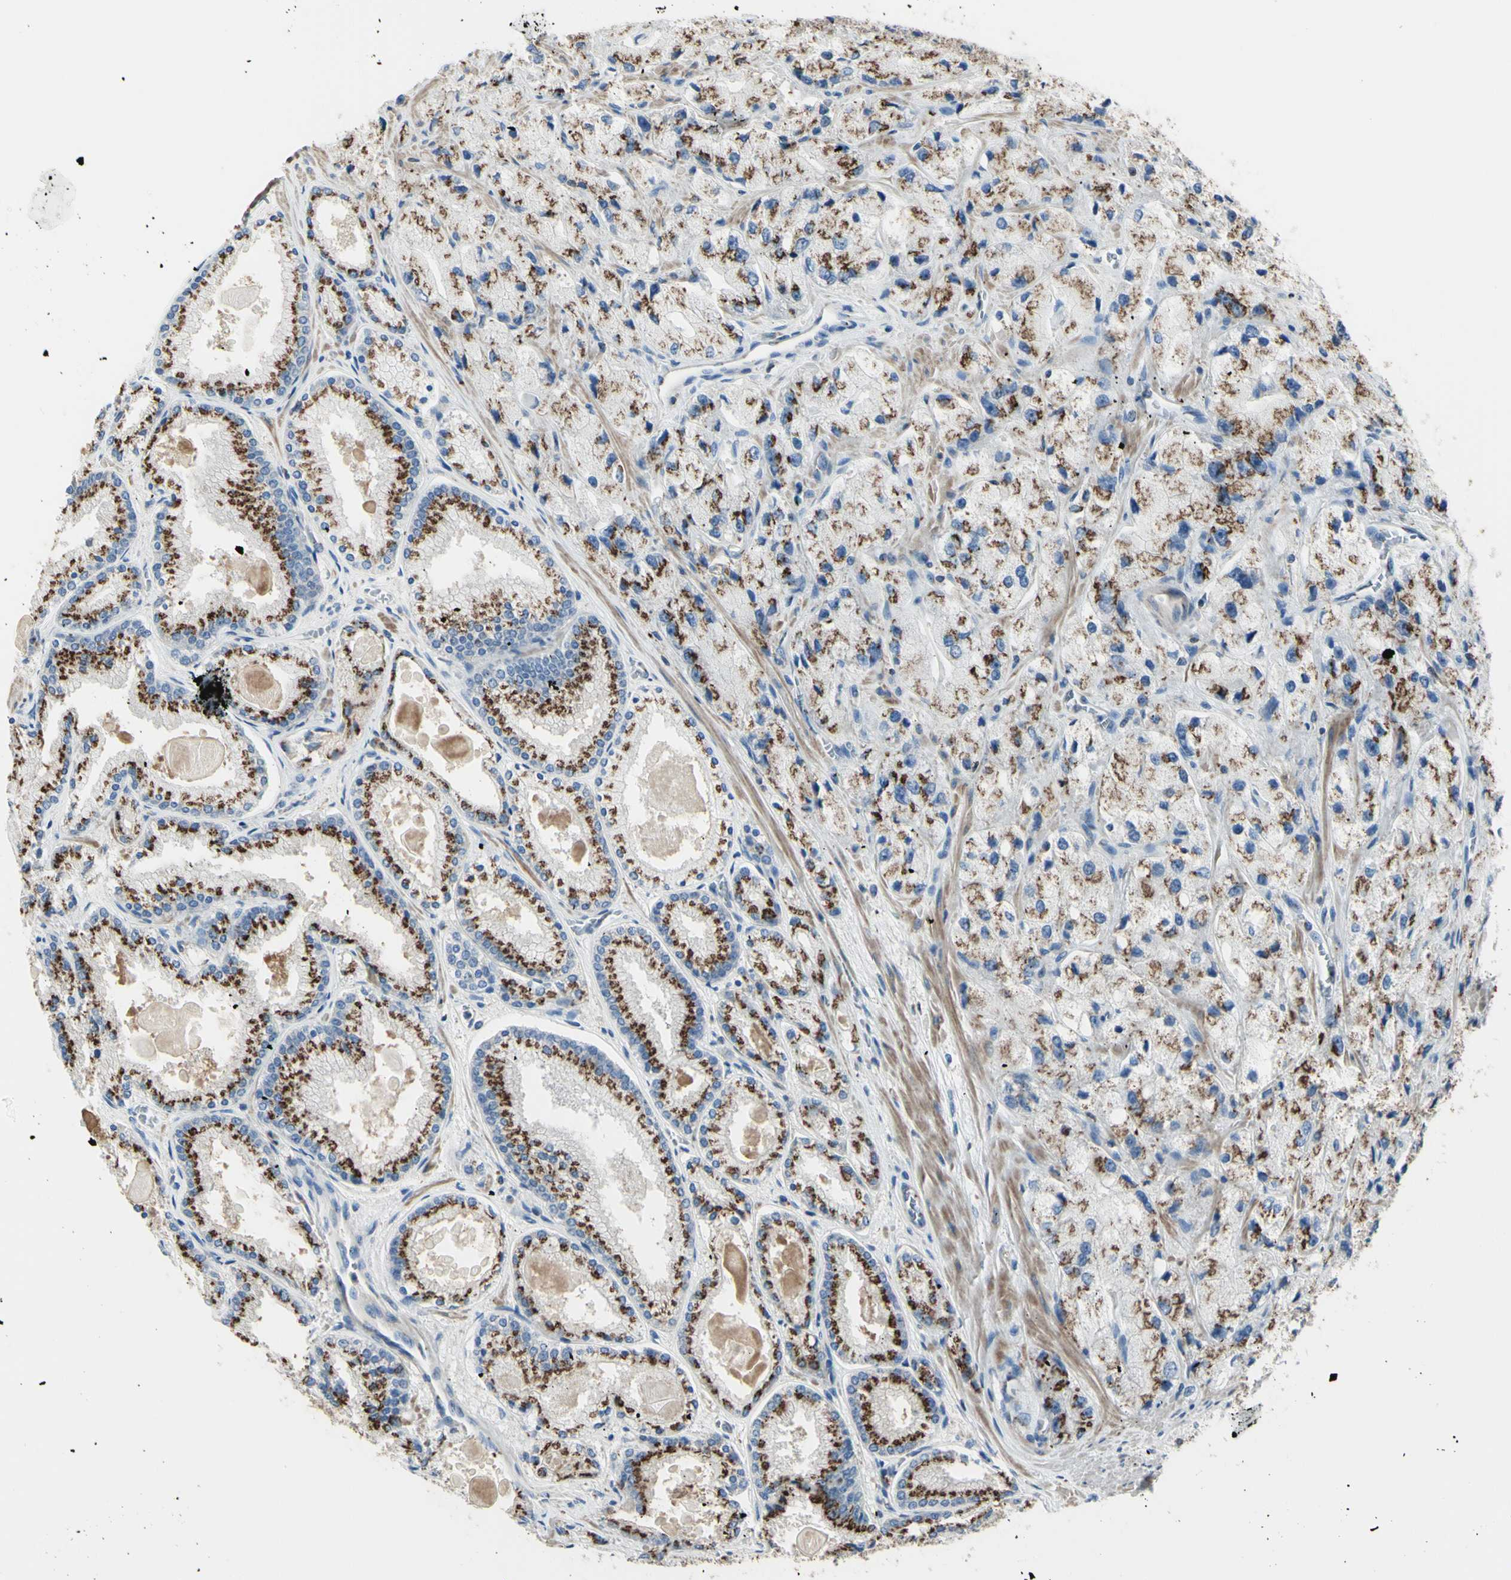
{"staining": {"intensity": "moderate", "quantity": ">75%", "location": "cytoplasmic/membranous"}, "tissue": "prostate cancer", "cell_type": "Tumor cells", "image_type": "cancer", "snomed": [{"axis": "morphology", "description": "Adenocarcinoma, High grade"}, {"axis": "topography", "description": "Prostate"}], "caption": "A medium amount of moderate cytoplasmic/membranous positivity is seen in approximately >75% of tumor cells in high-grade adenocarcinoma (prostate) tissue.", "gene": "B4GALT3", "patient": {"sex": "male", "age": 58}}